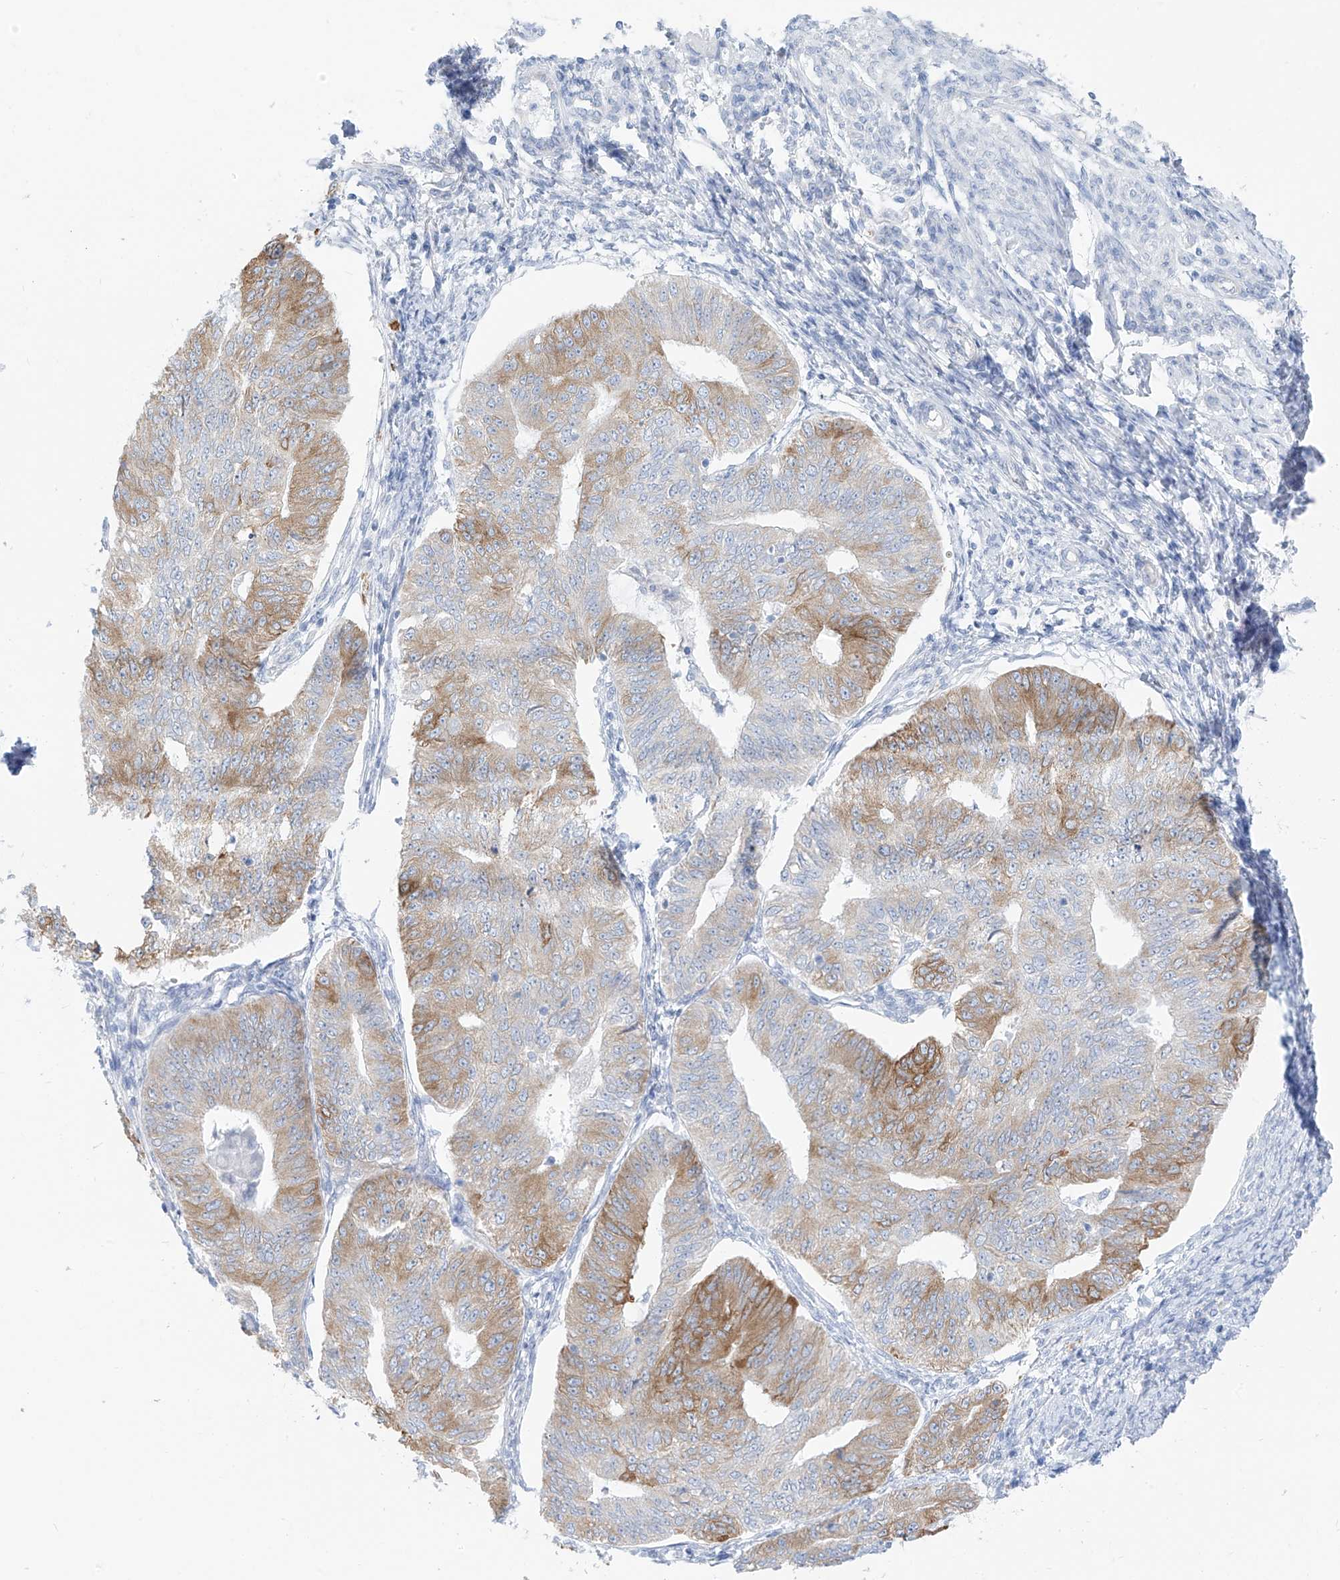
{"staining": {"intensity": "moderate", "quantity": "25%-75%", "location": "cytoplasmic/membranous"}, "tissue": "endometrial cancer", "cell_type": "Tumor cells", "image_type": "cancer", "snomed": [{"axis": "morphology", "description": "Adenocarcinoma, NOS"}, {"axis": "topography", "description": "Endometrium"}], "caption": "Endometrial cancer (adenocarcinoma) stained with a brown dye shows moderate cytoplasmic/membranous positive positivity in approximately 25%-75% of tumor cells.", "gene": "RCN2", "patient": {"sex": "female", "age": 32}}